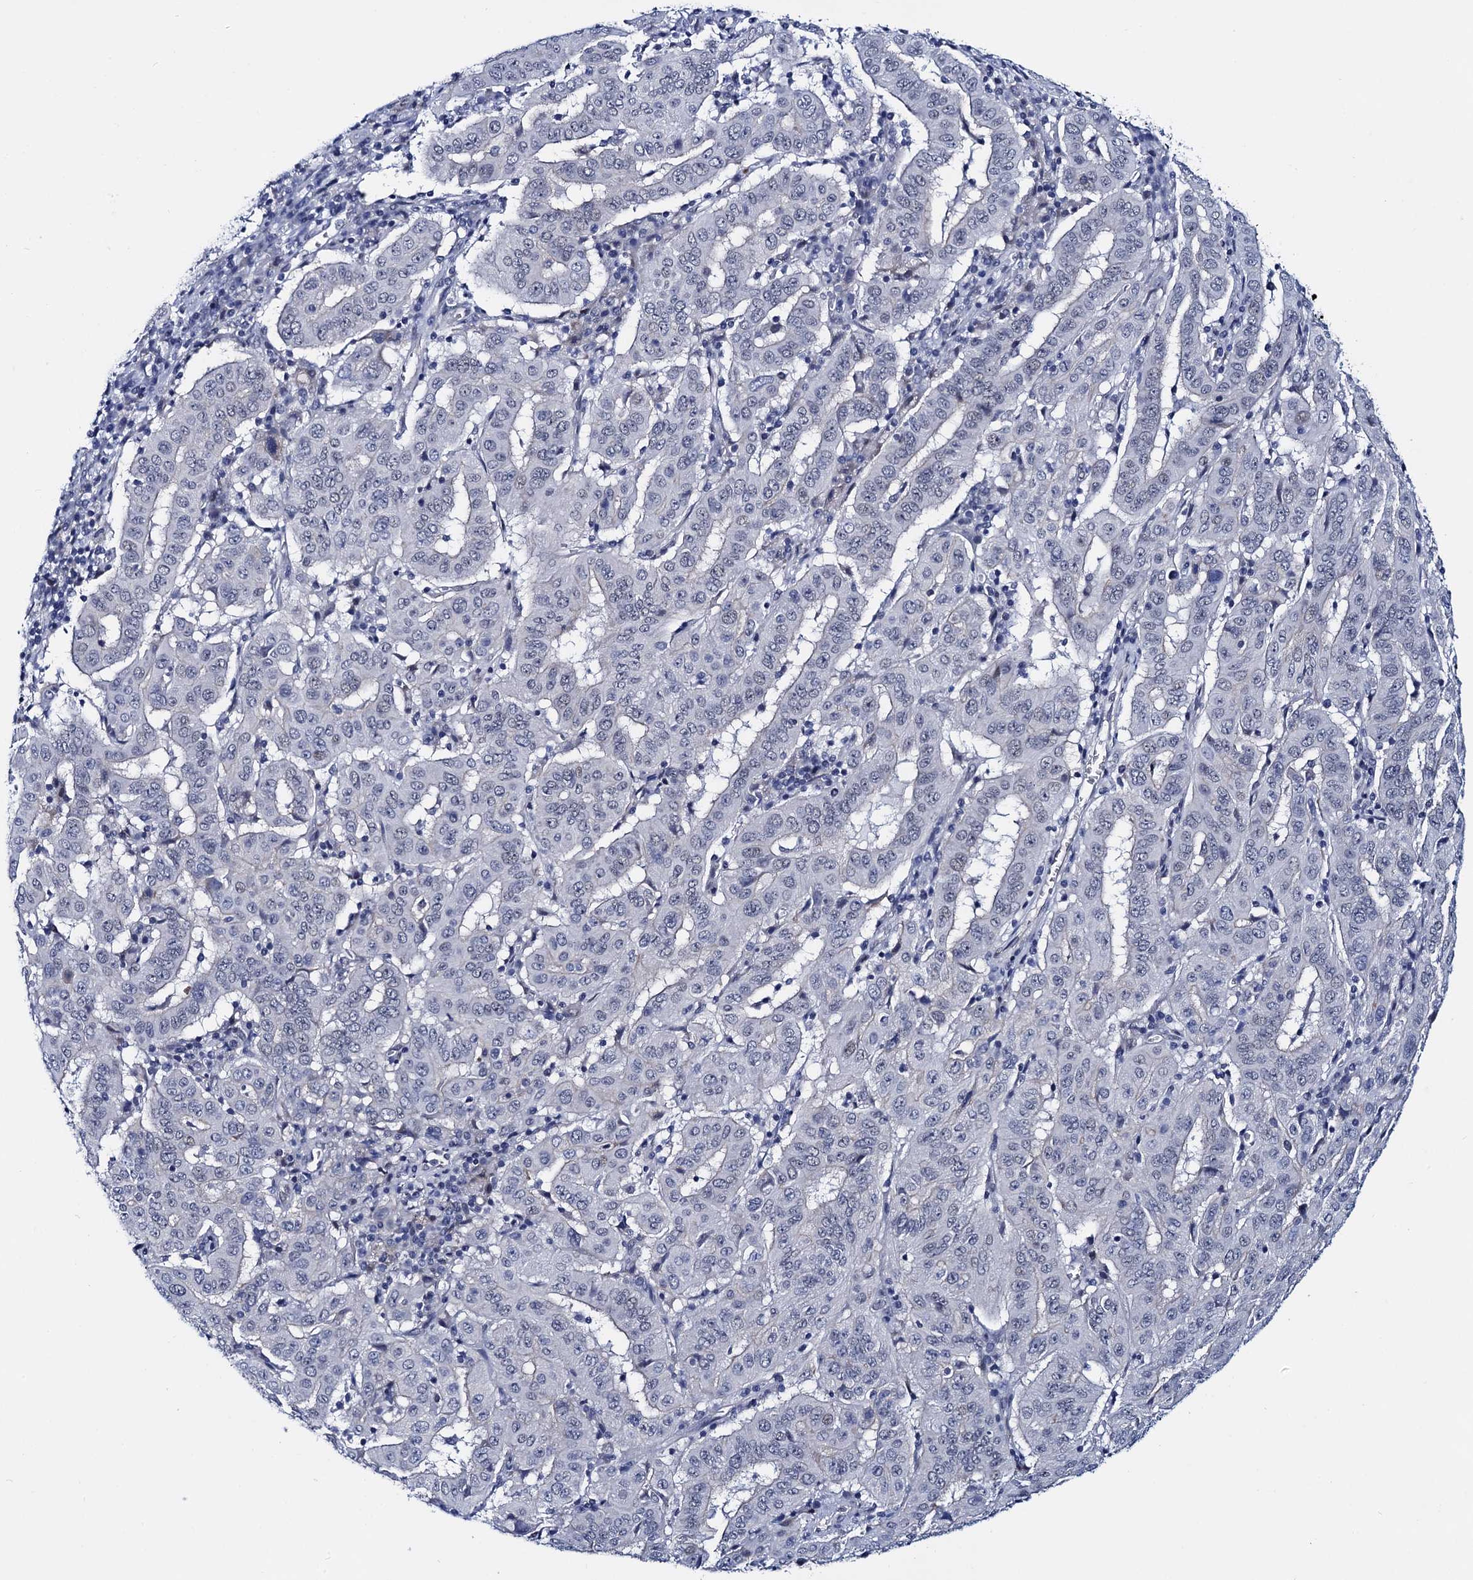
{"staining": {"intensity": "negative", "quantity": "none", "location": "none"}, "tissue": "pancreatic cancer", "cell_type": "Tumor cells", "image_type": "cancer", "snomed": [{"axis": "morphology", "description": "Adenocarcinoma, NOS"}, {"axis": "topography", "description": "Pancreas"}], "caption": "Pancreatic cancer was stained to show a protein in brown. There is no significant positivity in tumor cells.", "gene": "C16orf87", "patient": {"sex": "male", "age": 63}}